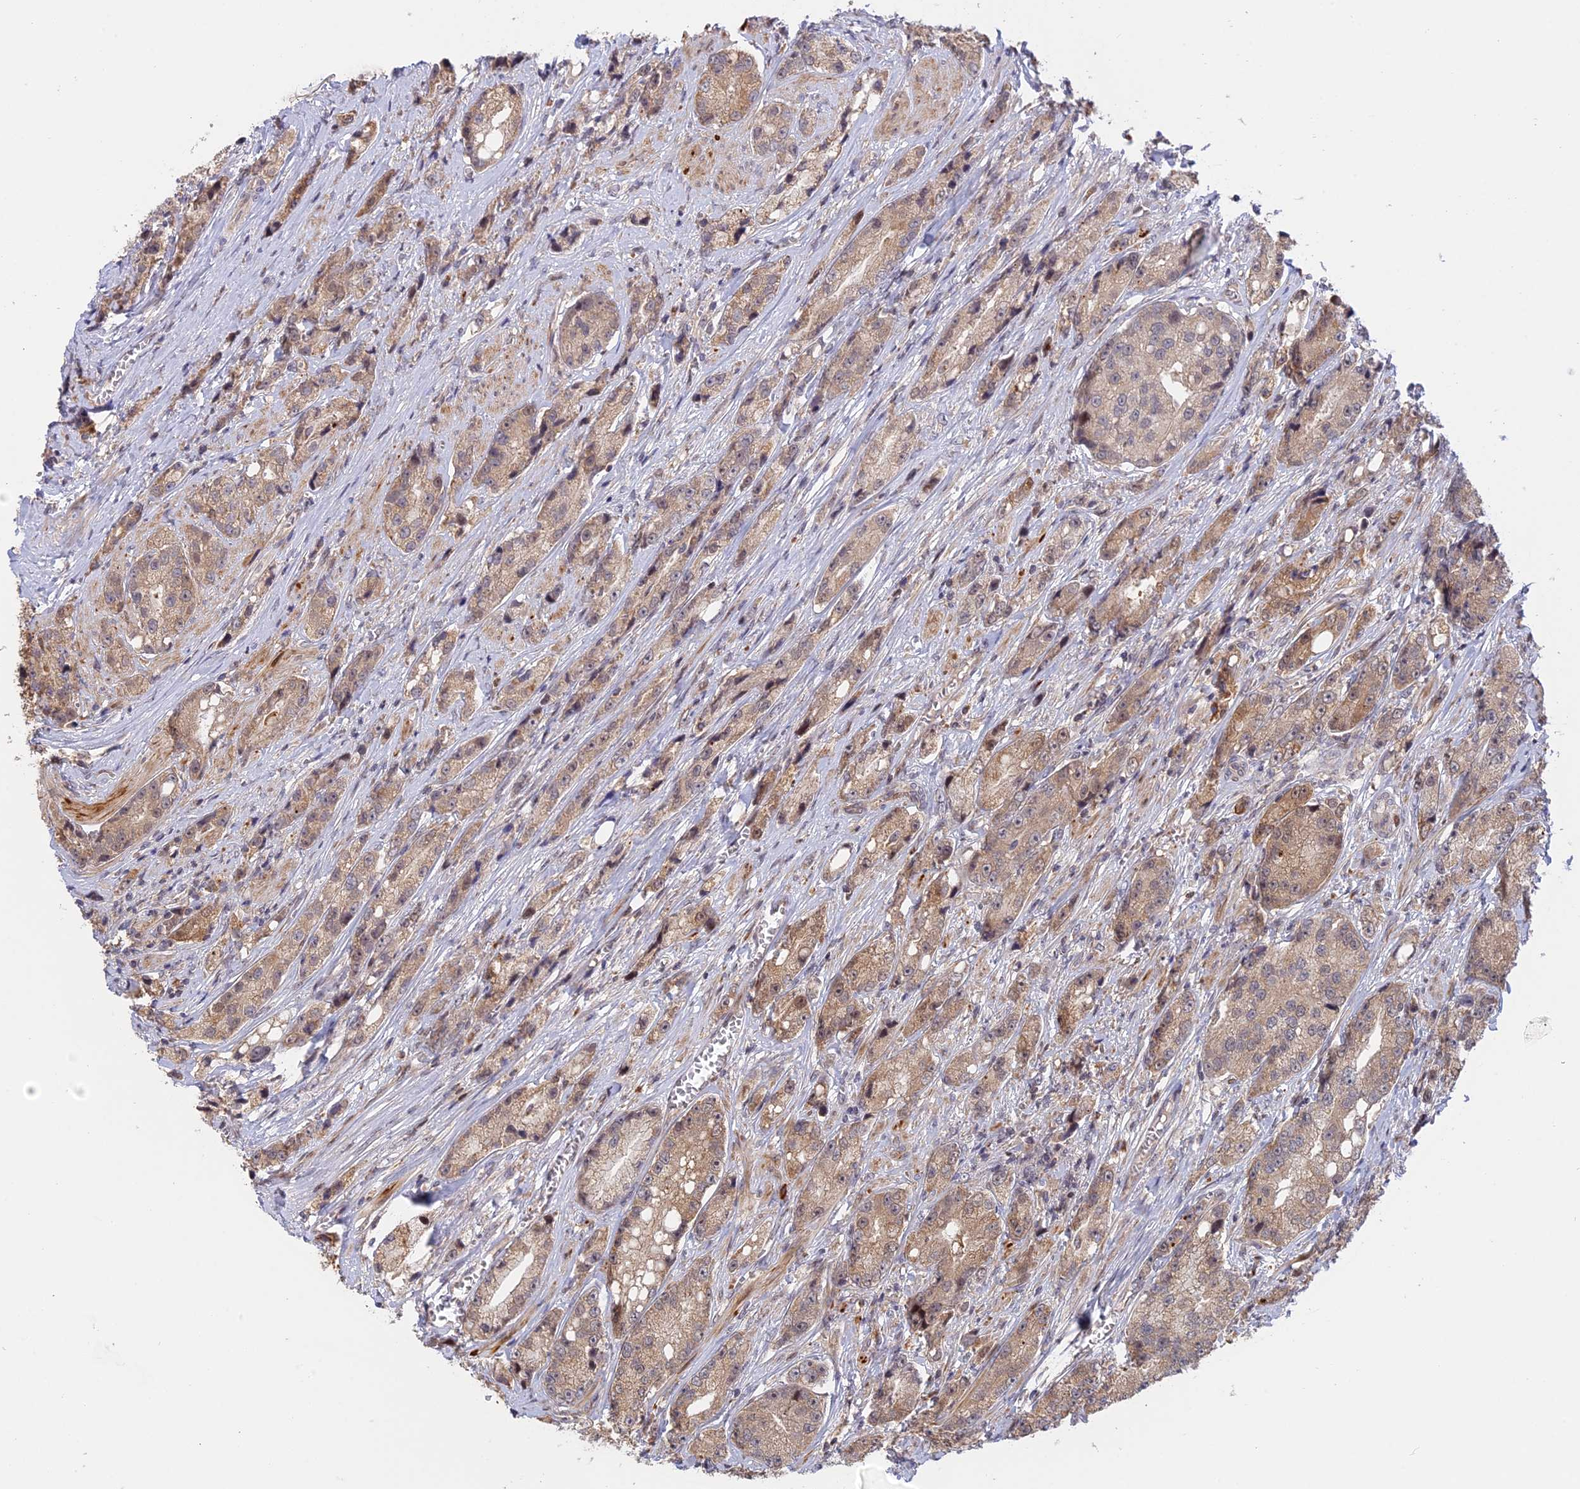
{"staining": {"intensity": "moderate", "quantity": ">75%", "location": "cytoplasmic/membranous"}, "tissue": "prostate cancer", "cell_type": "Tumor cells", "image_type": "cancer", "snomed": [{"axis": "morphology", "description": "Adenocarcinoma, High grade"}, {"axis": "topography", "description": "Prostate"}], "caption": "Prostate adenocarcinoma (high-grade) stained with DAB IHC displays medium levels of moderate cytoplasmic/membranous positivity in approximately >75% of tumor cells.", "gene": "GSKIP", "patient": {"sex": "male", "age": 74}}